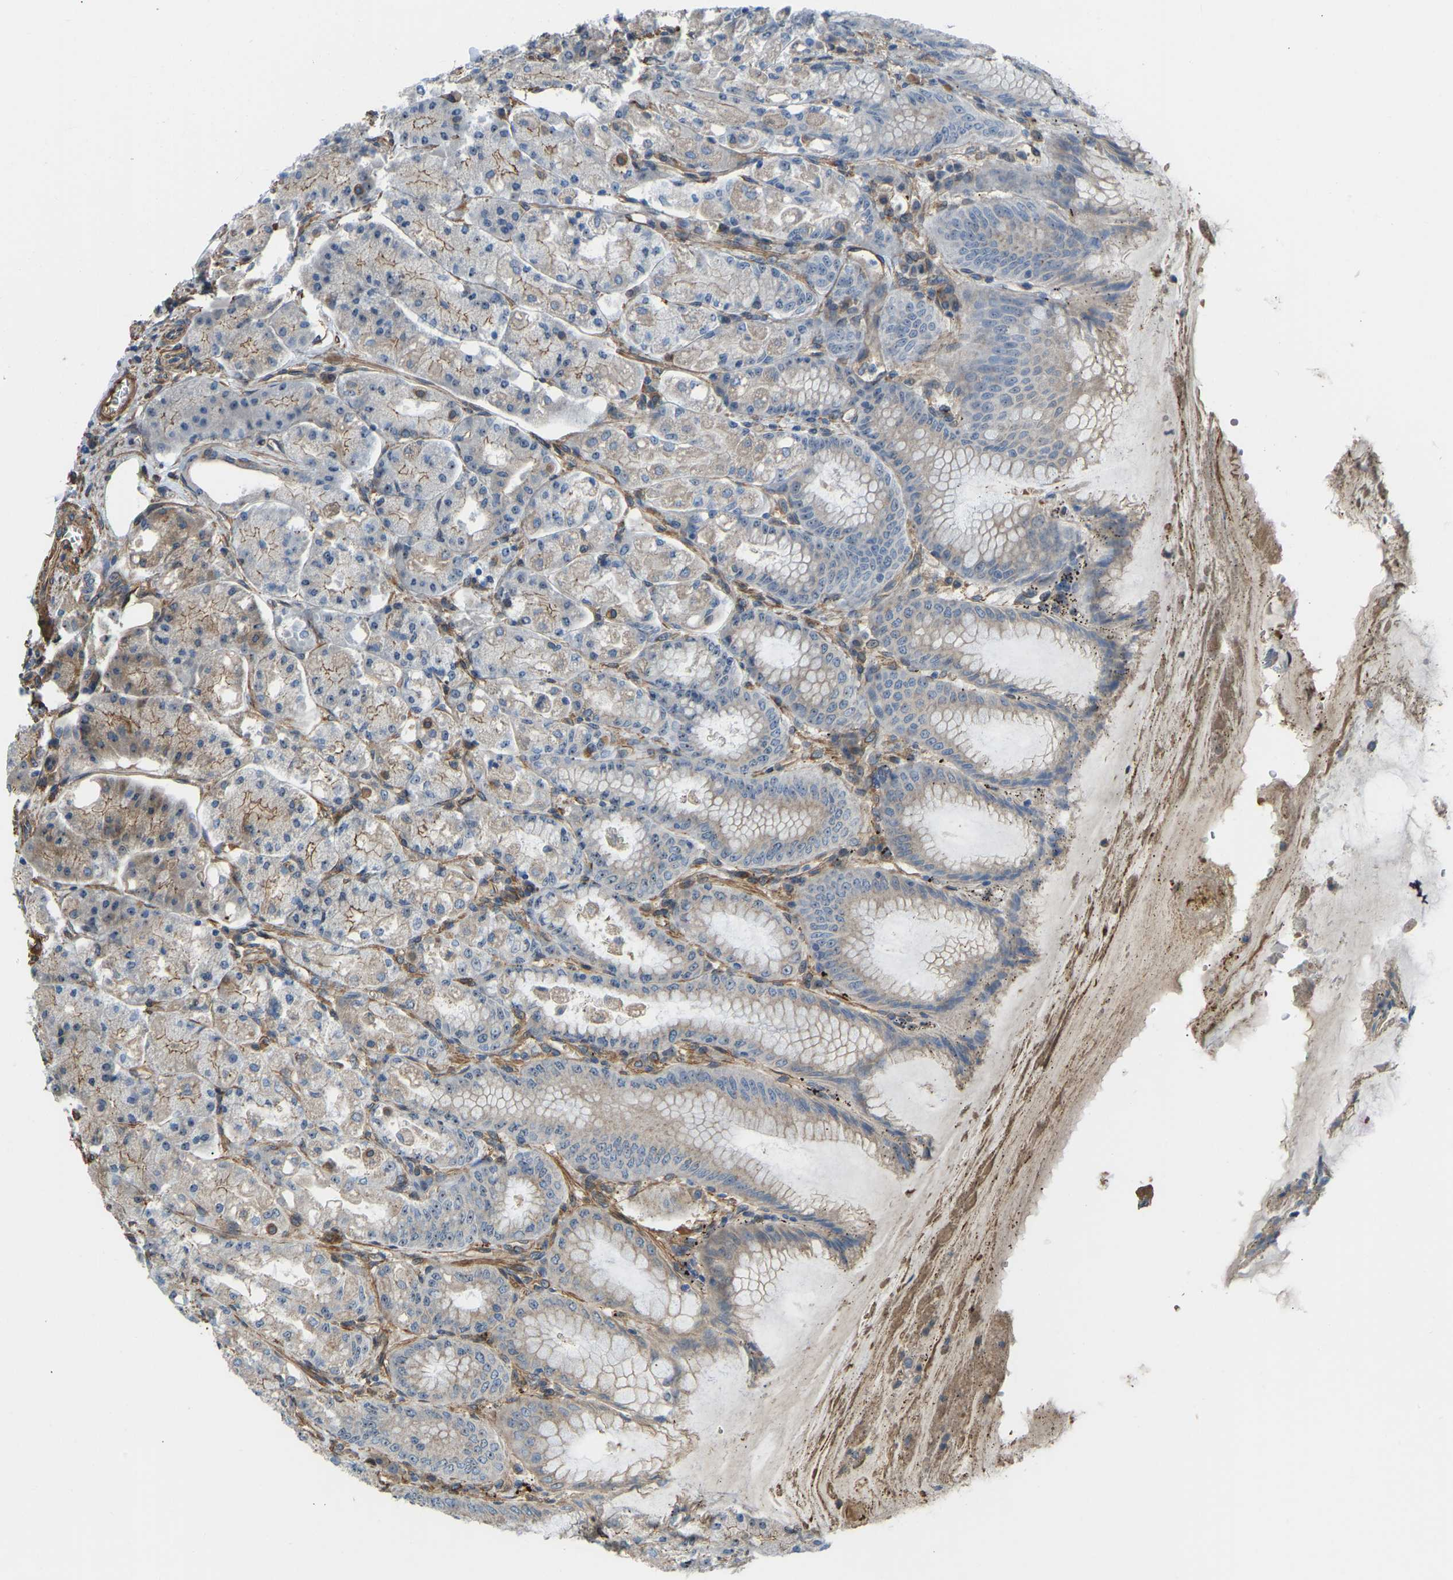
{"staining": {"intensity": "moderate", "quantity": "25%-75%", "location": "cytoplasmic/membranous,nuclear"}, "tissue": "stomach", "cell_type": "Glandular cells", "image_type": "normal", "snomed": [{"axis": "morphology", "description": "Normal tissue, NOS"}, {"axis": "topography", "description": "Stomach, lower"}], "caption": "High-power microscopy captured an immunohistochemistry micrograph of unremarkable stomach, revealing moderate cytoplasmic/membranous,nuclear positivity in approximately 25%-75% of glandular cells.", "gene": "OS9", "patient": {"sex": "male", "age": 71}}